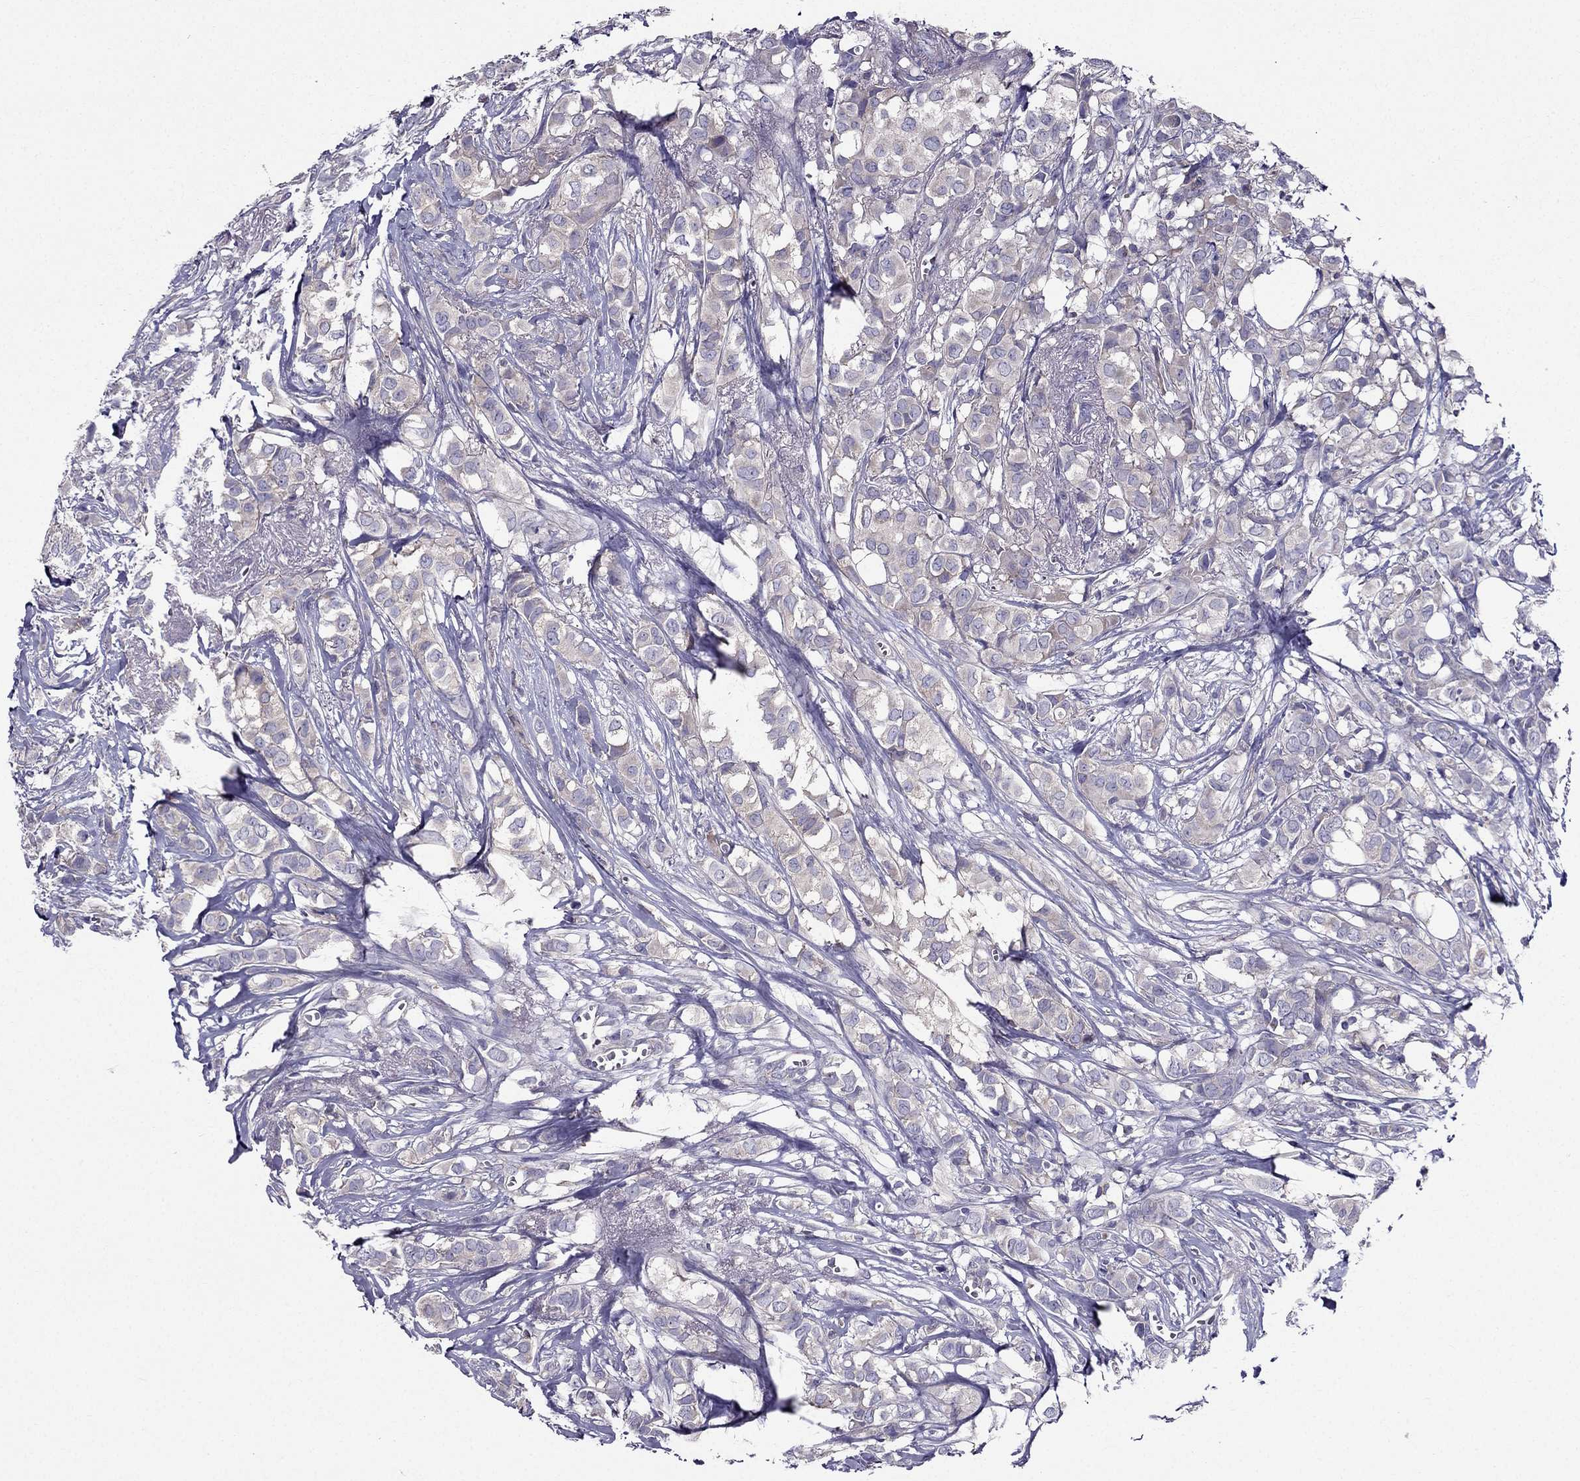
{"staining": {"intensity": "negative", "quantity": "none", "location": "none"}, "tissue": "breast cancer", "cell_type": "Tumor cells", "image_type": "cancer", "snomed": [{"axis": "morphology", "description": "Duct carcinoma"}, {"axis": "topography", "description": "Breast"}], "caption": "DAB (3,3'-diaminobenzidine) immunohistochemical staining of human invasive ductal carcinoma (breast) shows no significant staining in tumor cells.", "gene": "AAK1", "patient": {"sex": "female", "age": 85}}